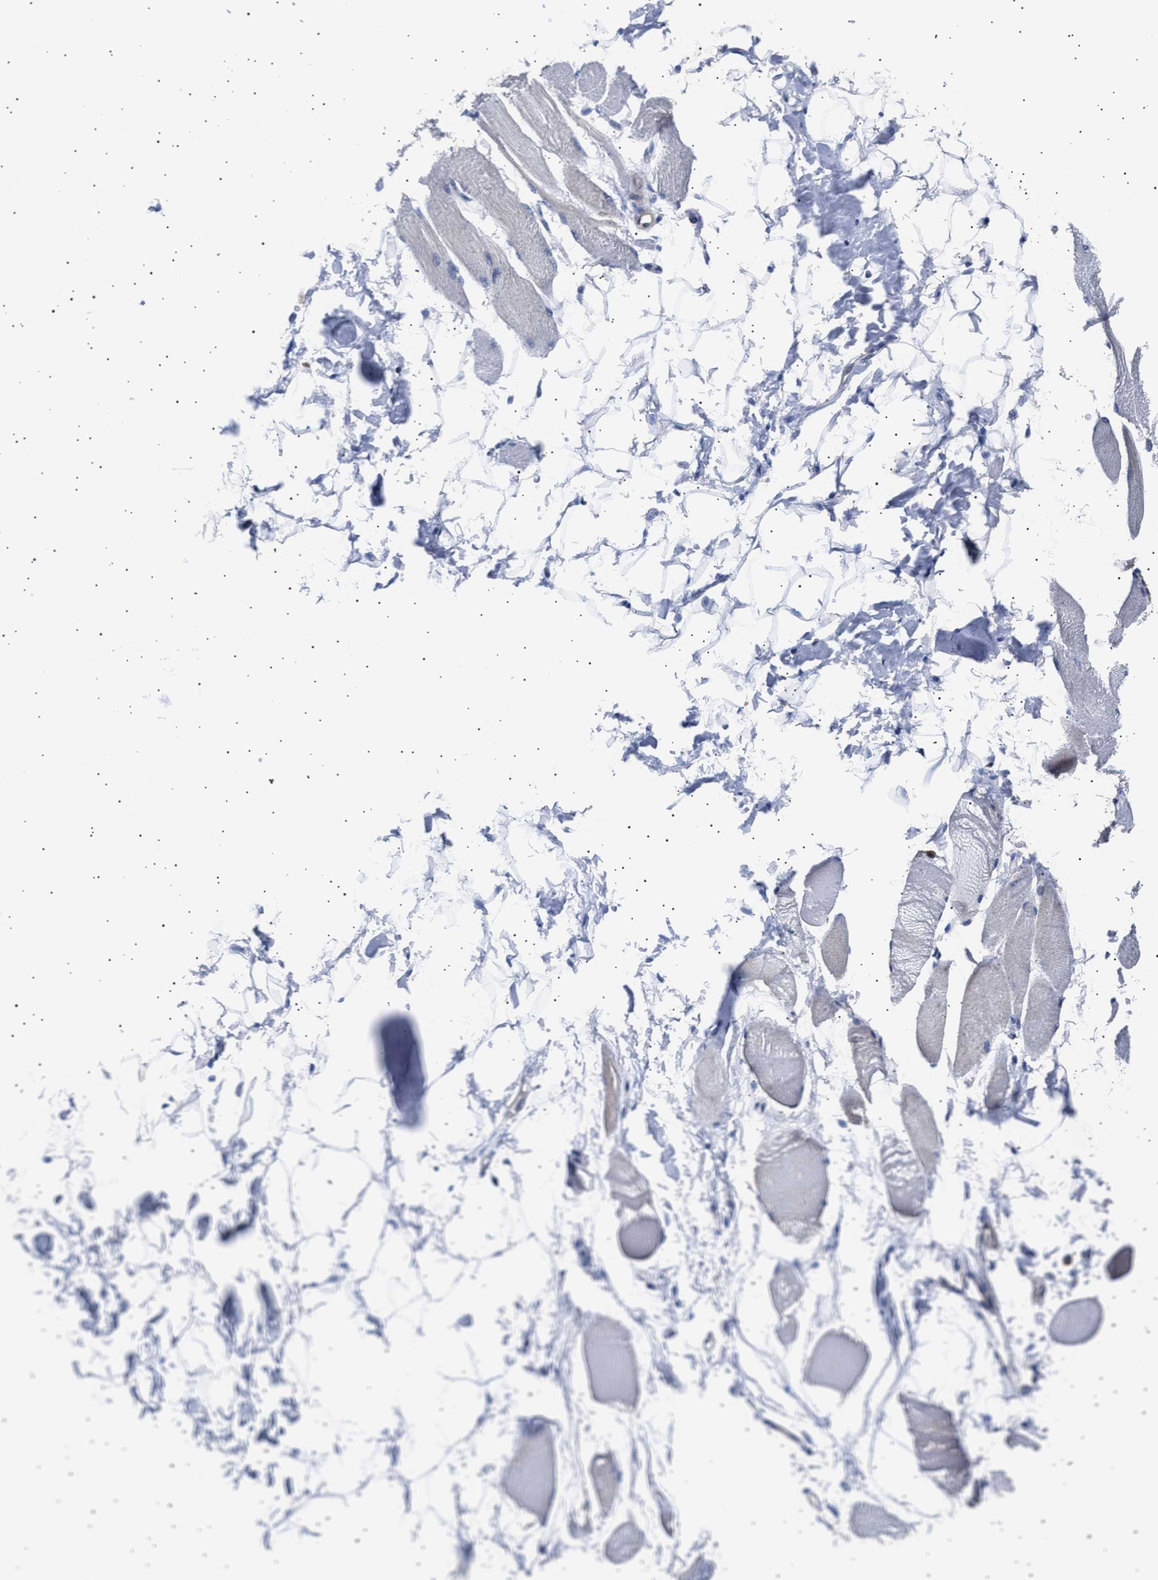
{"staining": {"intensity": "negative", "quantity": "none", "location": "none"}, "tissue": "skeletal muscle", "cell_type": "Myocytes", "image_type": "normal", "snomed": [{"axis": "morphology", "description": "Normal tissue, NOS"}, {"axis": "topography", "description": "Skeletal muscle"}, {"axis": "topography", "description": "Peripheral nerve tissue"}], "caption": "Myocytes are negative for protein expression in normal human skeletal muscle. Brightfield microscopy of IHC stained with DAB (3,3'-diaminobenzidine) (brown) and hematoxylin (blue), captured at high magnification.", "gene": "HEMGN", "patient": {"sex": "female", "age": 84}}